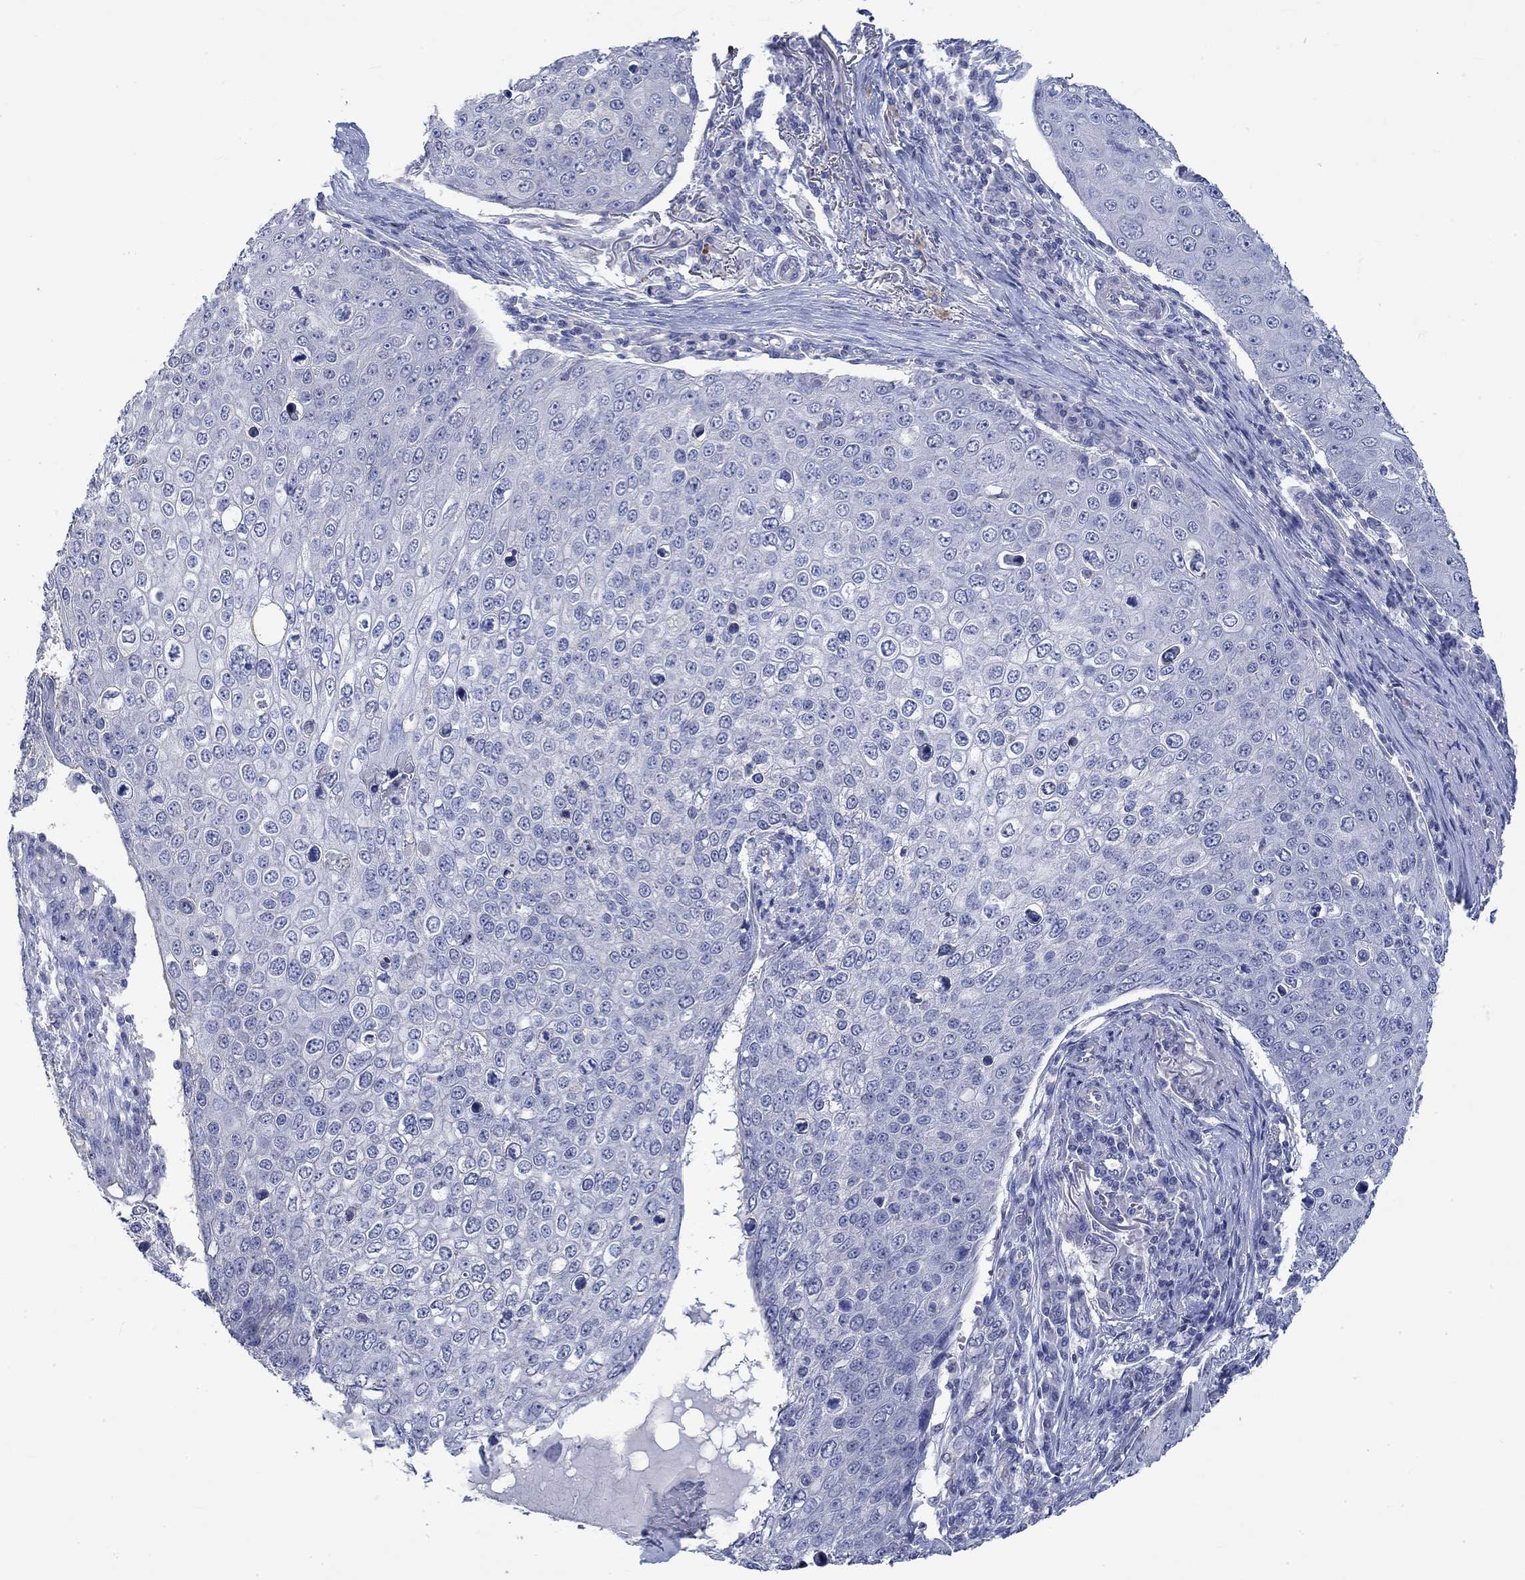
{"staining": {"intensity": "negative", "quantity": "none", "location": "none"}, "tissue": "skin cancer", "cell_type": "Tumor cells", "image_type": "cancer", "snomed": [{"axis": "morphology", "description": "Squamous cell carcinoma, NOS"}, {"axis": "topography", "description": "Skin"}], "caption": "IHC of squamous cell carcinoma (skin) demonstrates no positivity in tumor cells.", "gene": "AGRP", "patient": {"sex": "male", "age": 71}}